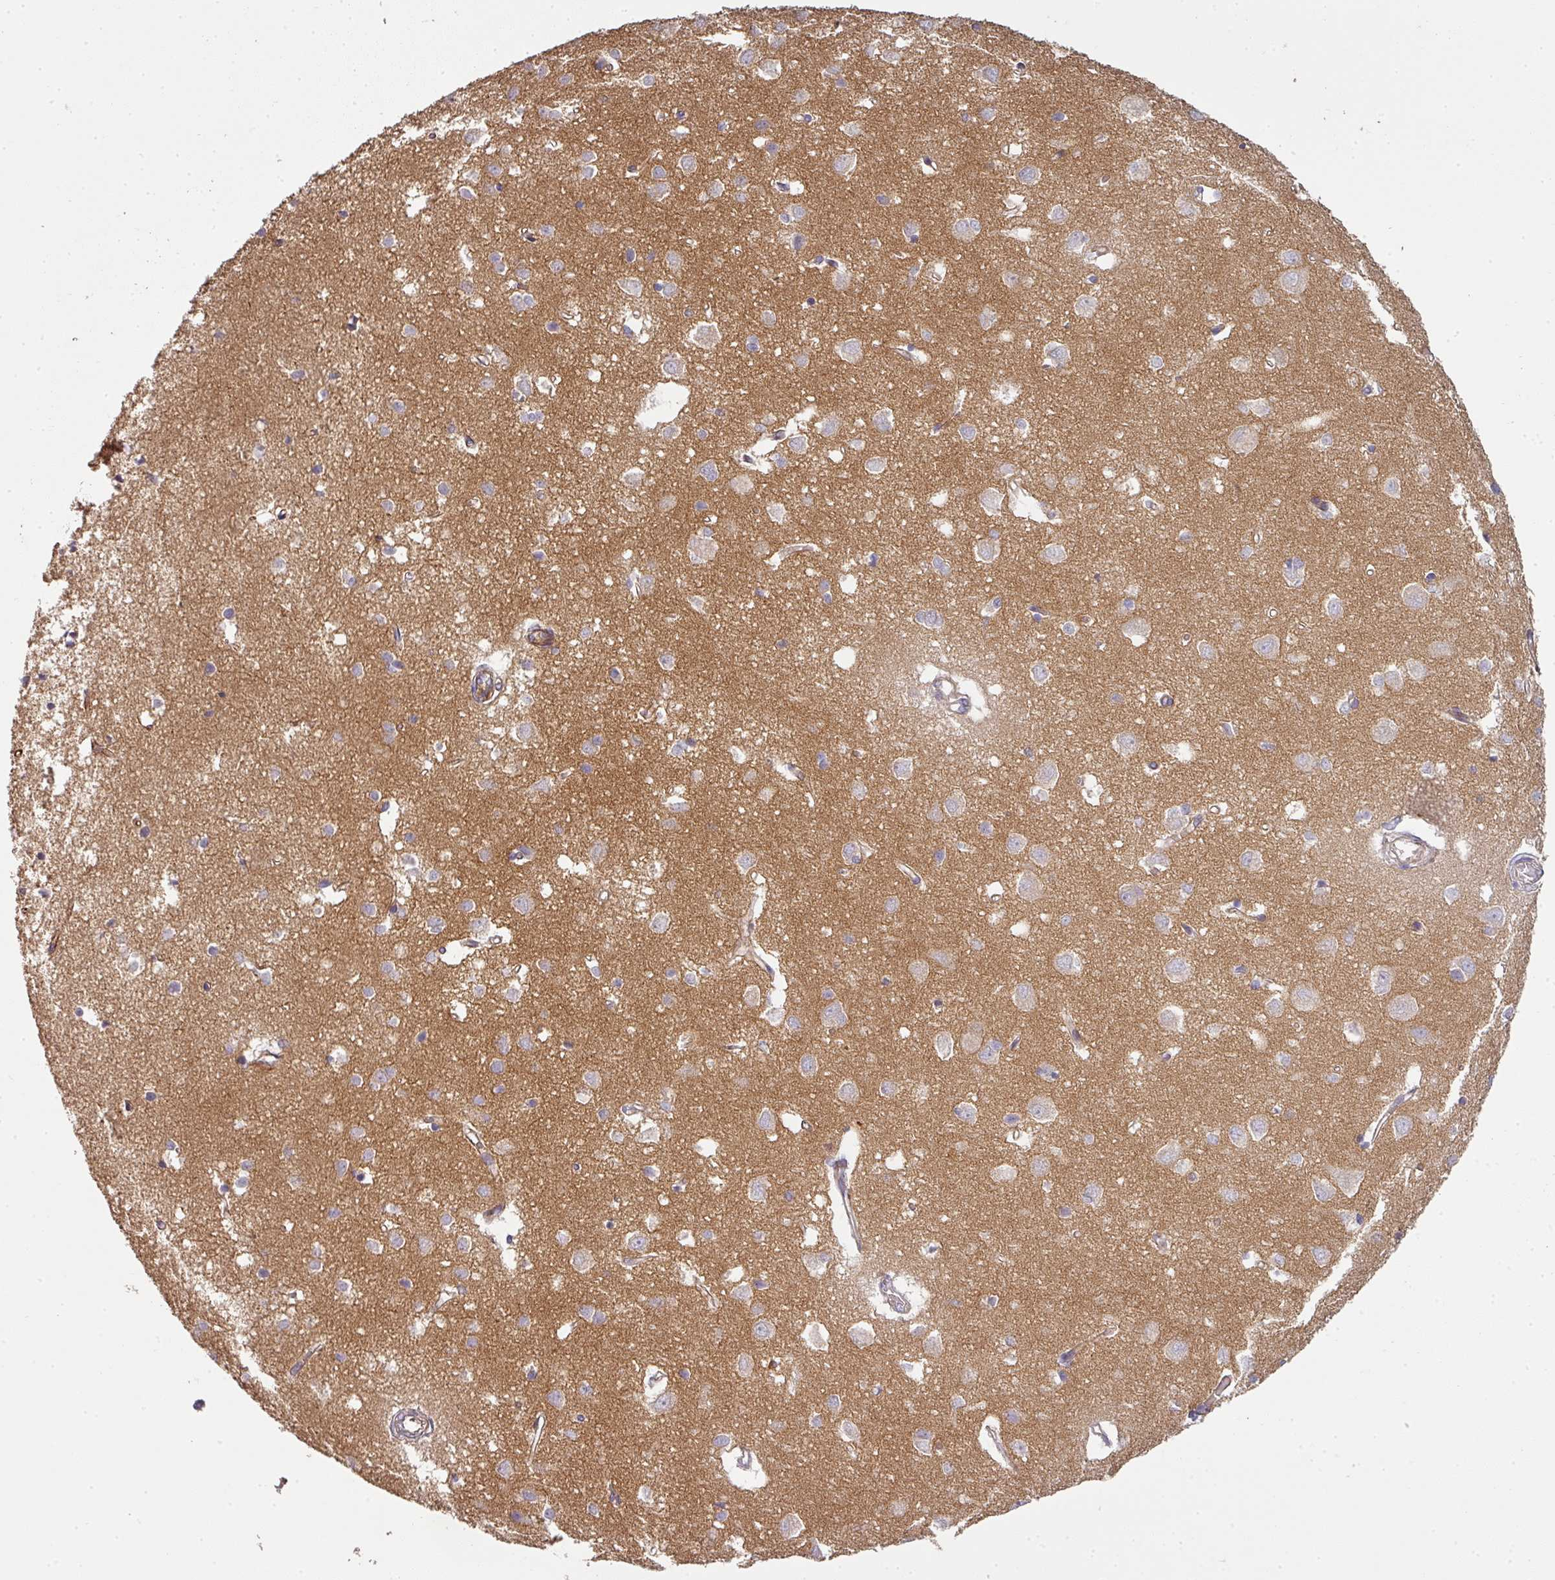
{"staining": {"intensity": "moderate", "quantity": "<25%", "location": "cytoplasmic/membranous"}, "tissue": "cerebral cortex", "cell_type": "Endothelial cells", "image_type": "normal", "snomed": [{"axis": "morphology", "description": "Normal tissue, NOS"}, {"axis": "topography", "description": "Cerebral cortex"}], "caption": "Immunohistochemical staining of normal cerebral cortex displays low levels of moderate cytoplasmic/membranous positivity in about <25% of endothelial cells. (Brightfield microscopy of DAB IHC at high magnification).", "gene": "PCDH1", "patient": {"sex": "female", "age": 64}}